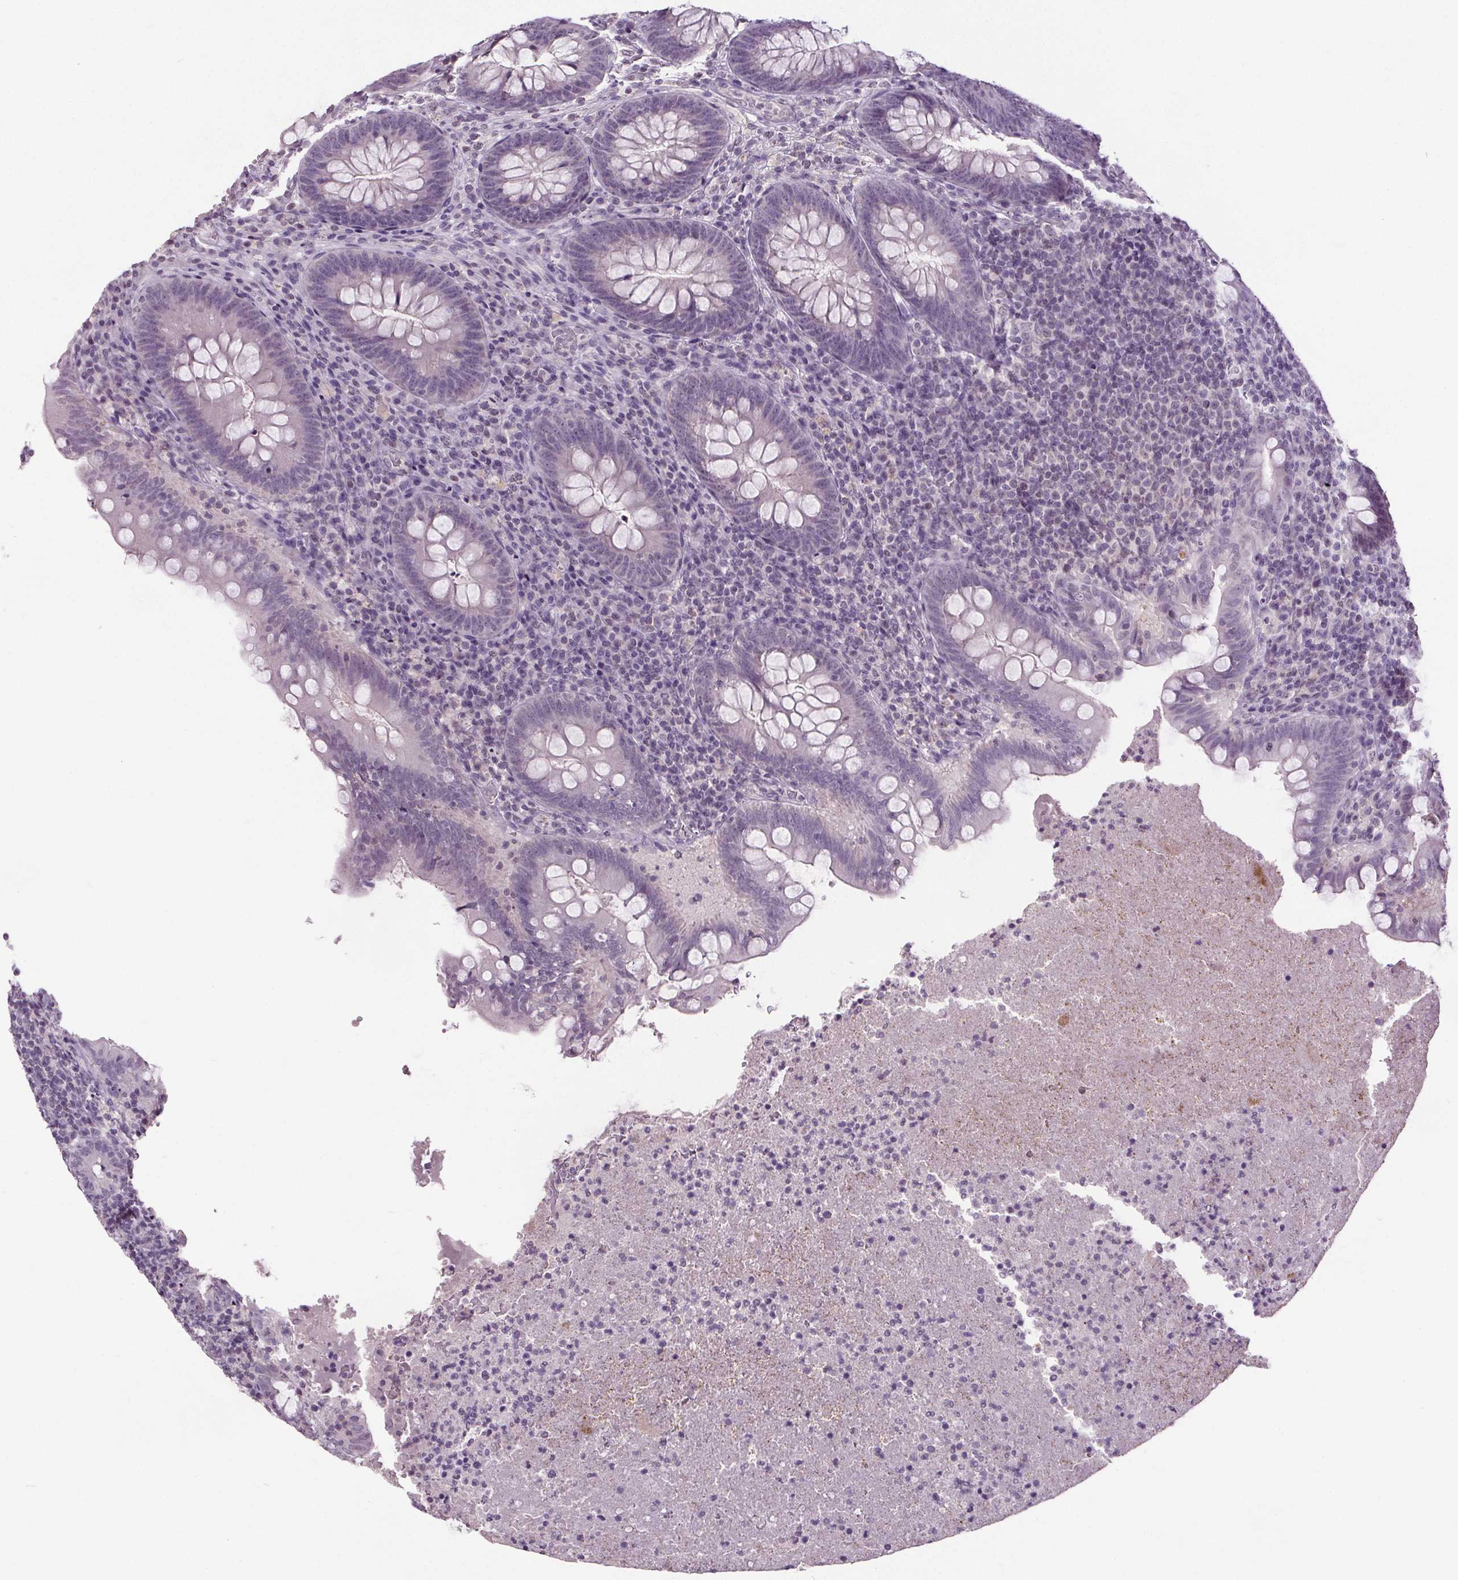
{"staining": {"intensity": "negative", "quantity": "none", "location": "none"}, "tissue": "appendix", "cell_type": "Glandular cells", "image_type": "normal", "snomed": [{"axis": "morphology", "description": "Normal tissue, NOS"}, {"axis": "topography", "description": "Appendix"}], "caption": "Immunohistochemistry image of normal appendix: appendix stained with DAB (3,3'-diaminobenzidine) reveals no significant protein expression in glandular cells. (Brightfield microscopy of DAB (3,3'-diaminobenzidine) immunohistochemistry at high magnification).", "gene": "SLC2A9", "patient": {"sex": "male", "age": 47}}